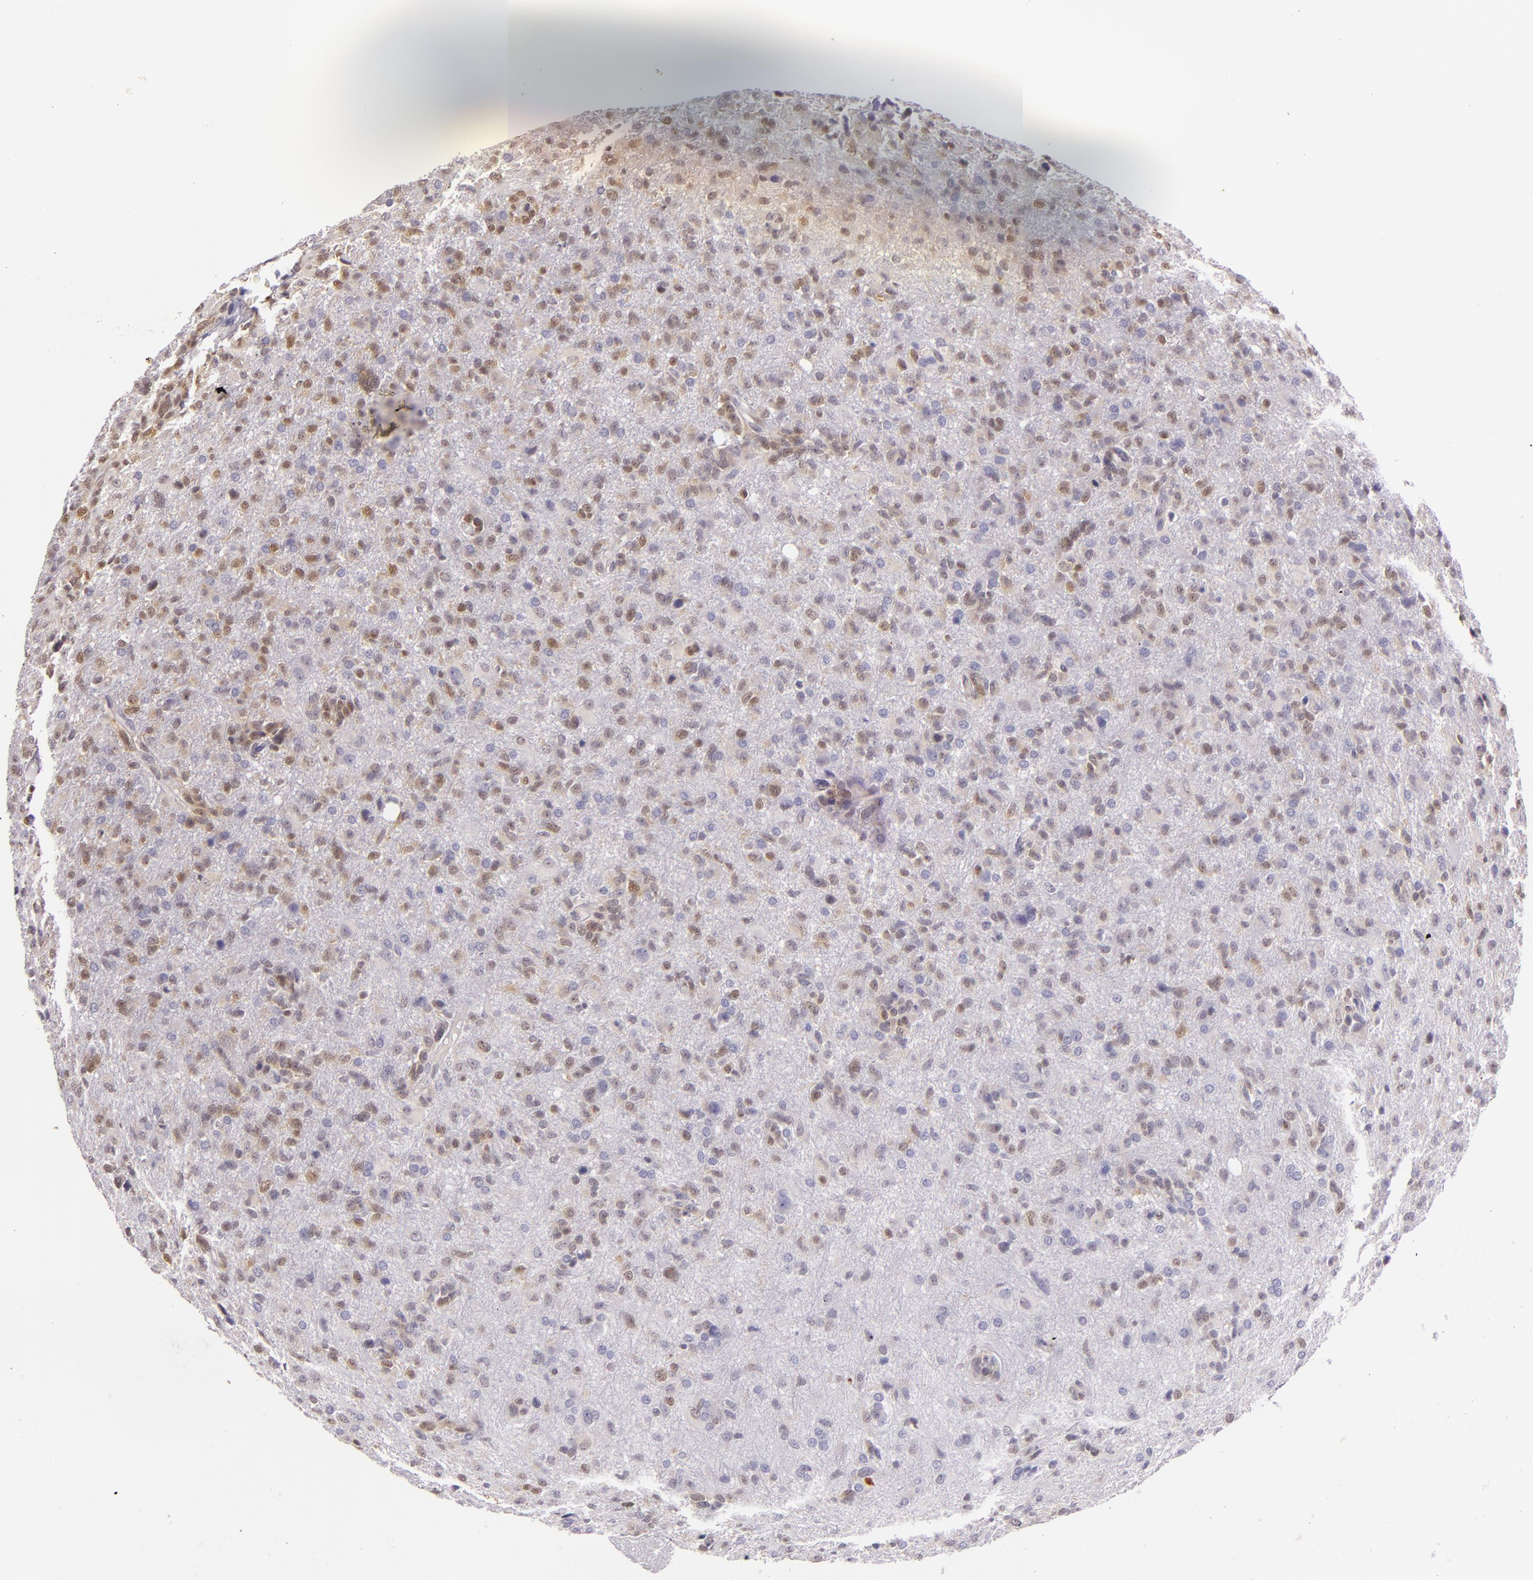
{"staining": {"intensity": "moderate", "quantity": "25%-75%", "location": "nuclear"}, "tissue": "glioma", "cell_type": "Tumor cells", "image_type": "cancer", "snomed": [{"axis": "morphology", "description": "Glioma, malignant, High grade"}, {"axis": "topography", "description": "Brain"}], "caption": "Tumor cells demonstrate moderate nuclear staining in about 25%-75% of cells in glioma. The staining was performed using DAB (3,3'-diaminobenzidine) to visualize the protein expression in brown, while the nuclei were stained in blue with hematoxylin (Magnification: 20x).", "gene": "HSPA8", "patient": {"sex": "male", "age": 68}}